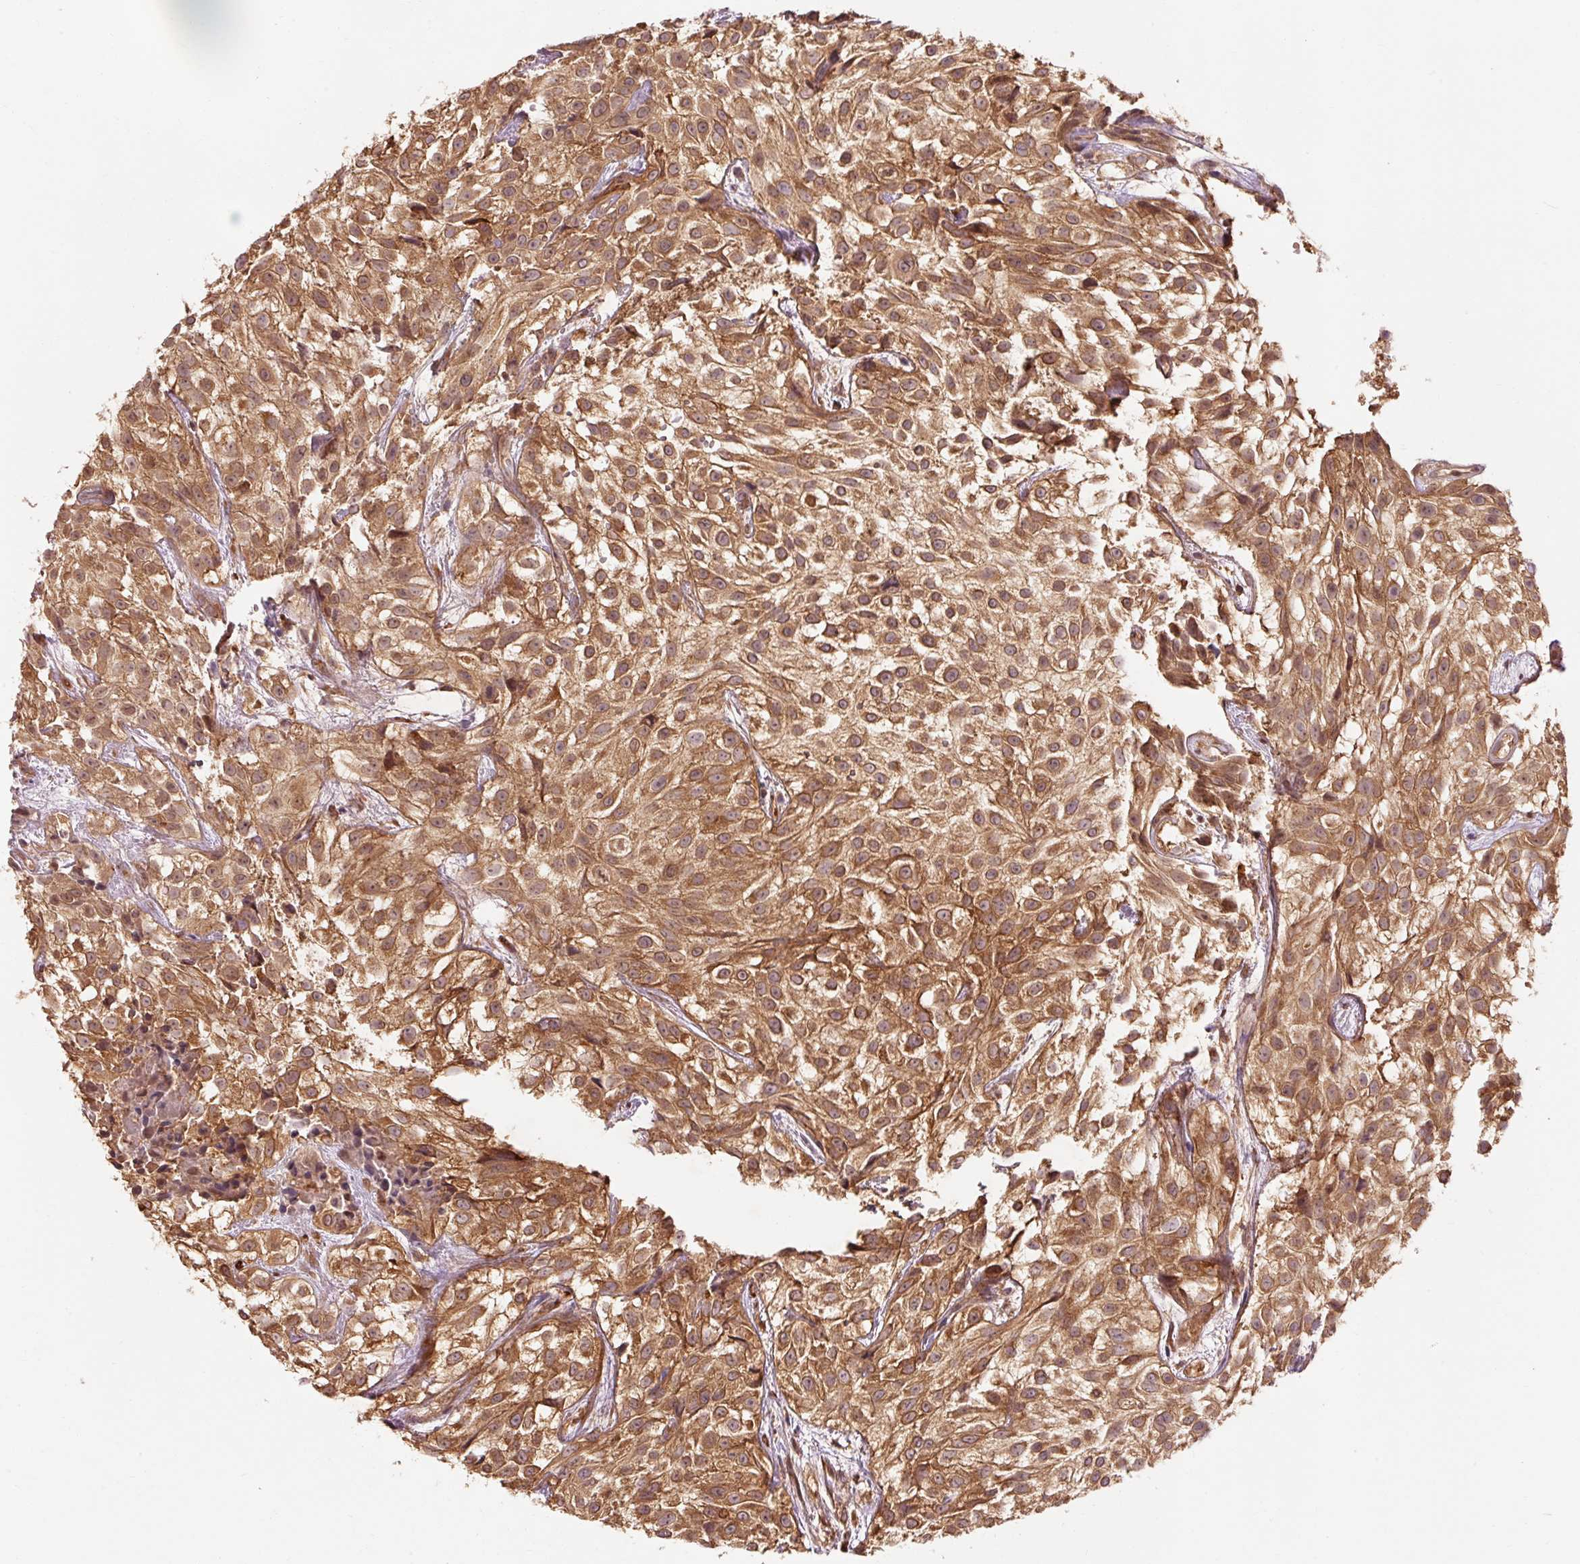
{"staining": {"intensity": "moderate", "quantity": ">75%", "location": "cytoplasmic/membranous"}, "tissue": "urothelial cancer", "cell_type": "Tumor cells", "image_type": "cancer", "snomed": [{"axis": "morphology", "description": "Urothelial carcinoma, High grade"}, {"axis": "topography", "description": "Urinary bladder"}], "caption": "Brown immunohistochemical staining in human urothelial carcinoma (high-grade) shows moderate cytoplasmic/membranous positivity in approximately >75% of tumor cells. The staining was performed using DAB, with brown indicating positive protein expression. Nuclei are stained blue with hematoxylin.", "gene": "PDAP1", "patient": {"sex": "male", "age": 56}}